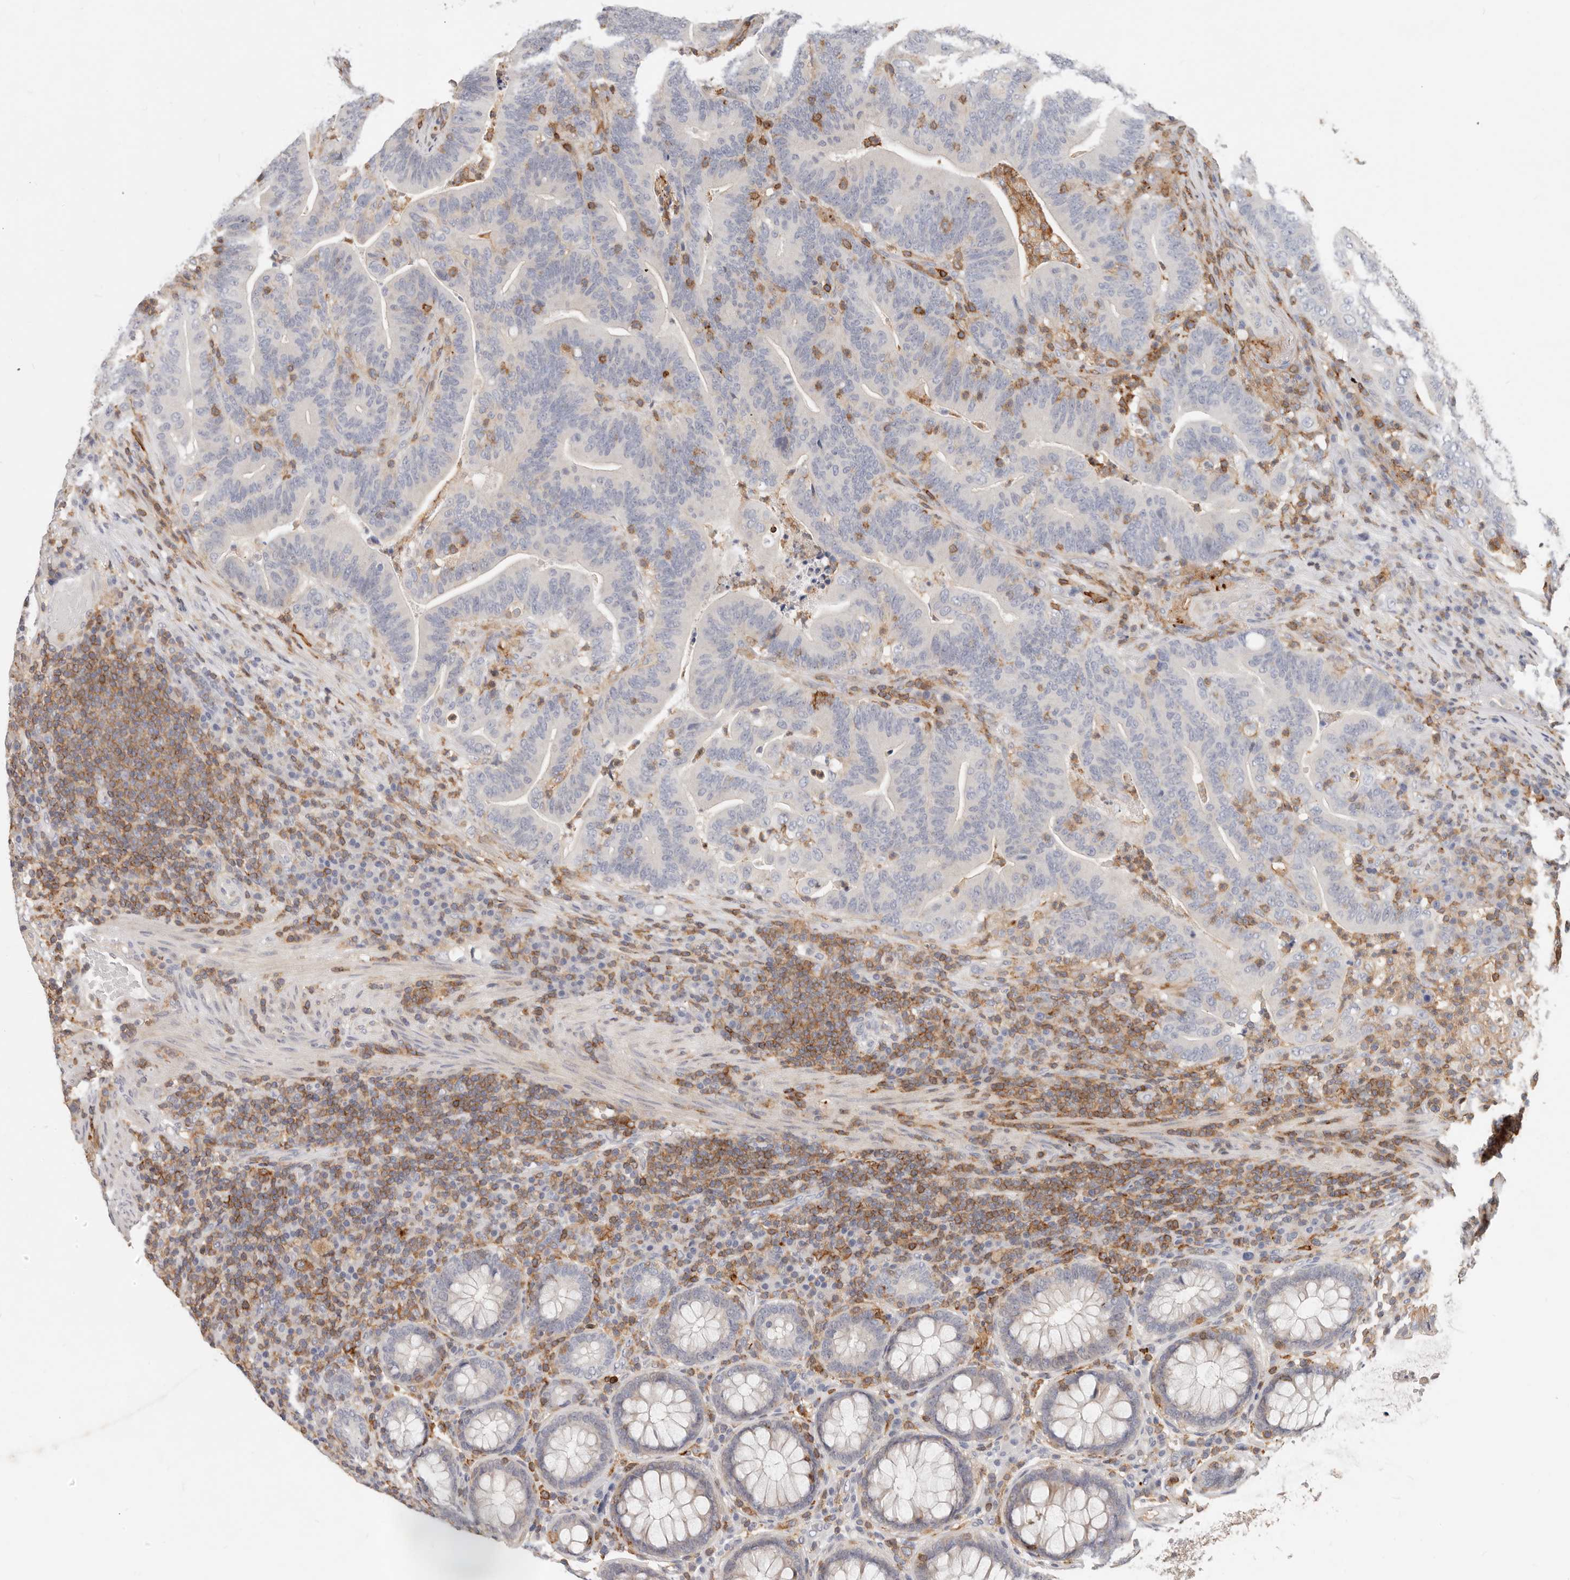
{"staining": {"intensity": "negative", "quantity": "none", "location": "none"}, "tissue": "colorectal cancer", "cell_type": "Tumor cells", "image_type": "cancer", "snomed": [{"axis": "morphology", "description": "Adenocarcinoma, NOS"}, {"axis": "topography", "description": "Colon"}], "caption": "Protein analysis of adenocarcinoma (colorectal) shows no significant staining in tumor cells.", "gene": "TMEM63B", "patient": {"sex": "female", "age": 66}}